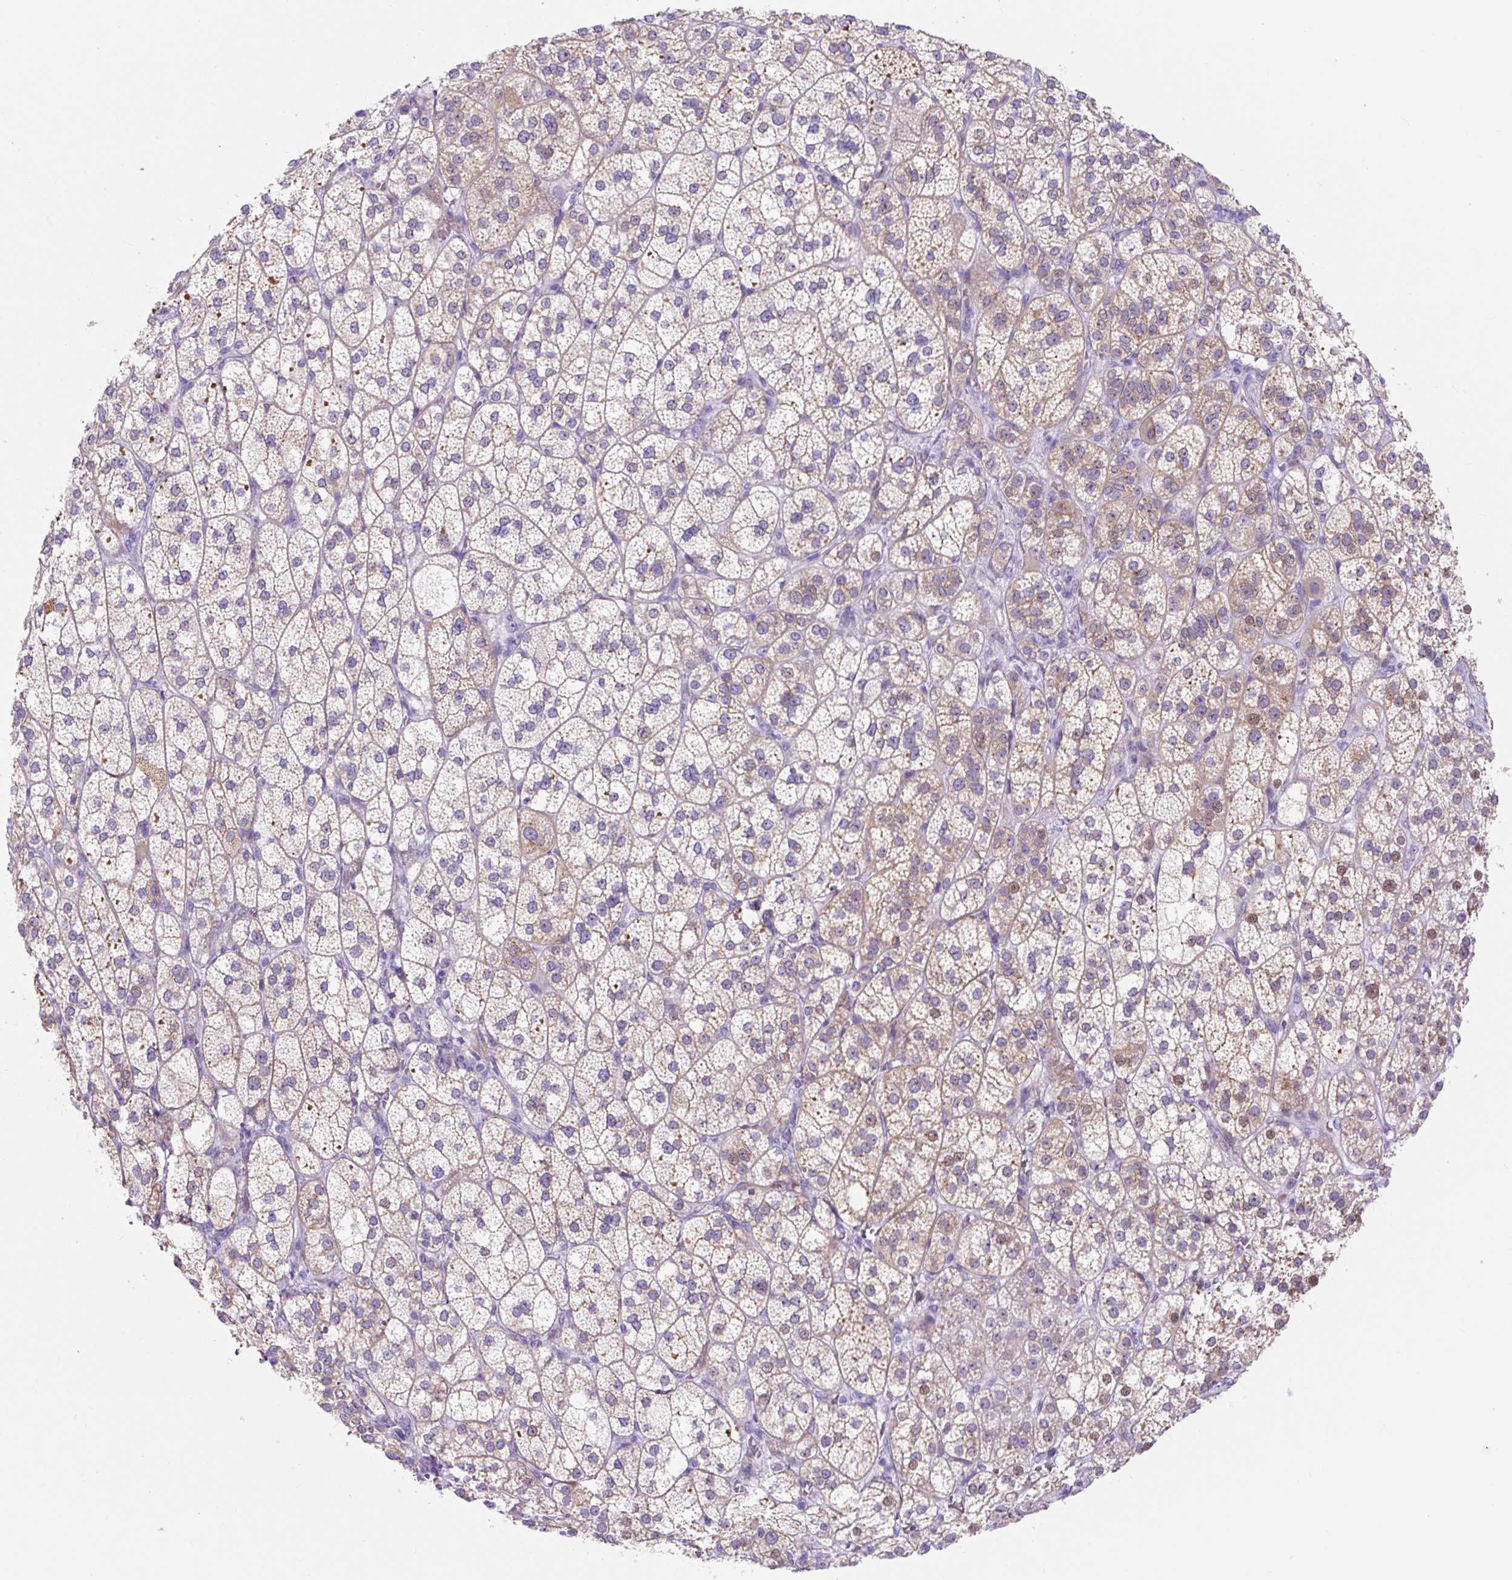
{"staining": {"intensity": "moderate", "quantity": "25%-75%", "location": "cytoplasmic/membranous"}, "tissue": "adrenal gland", "cell_type": "Glandular cells", "image_type": "normal", "snomed": [{"axis": "morphology", "description": "Normal tissue, NOS"}, {"axis": "topography", "description": "Adrenal gland"}], "caption": "Protein staining shows moderate cytoplasmic/membranous staining in approximately 25%-75% of glandular cells in unremarkable adrenal gland. The protein of interest is shown in brown color, while the nuclei are stained blue.", "gene": "HIP1R", "patient": {"sex": "female", "age": 60}}